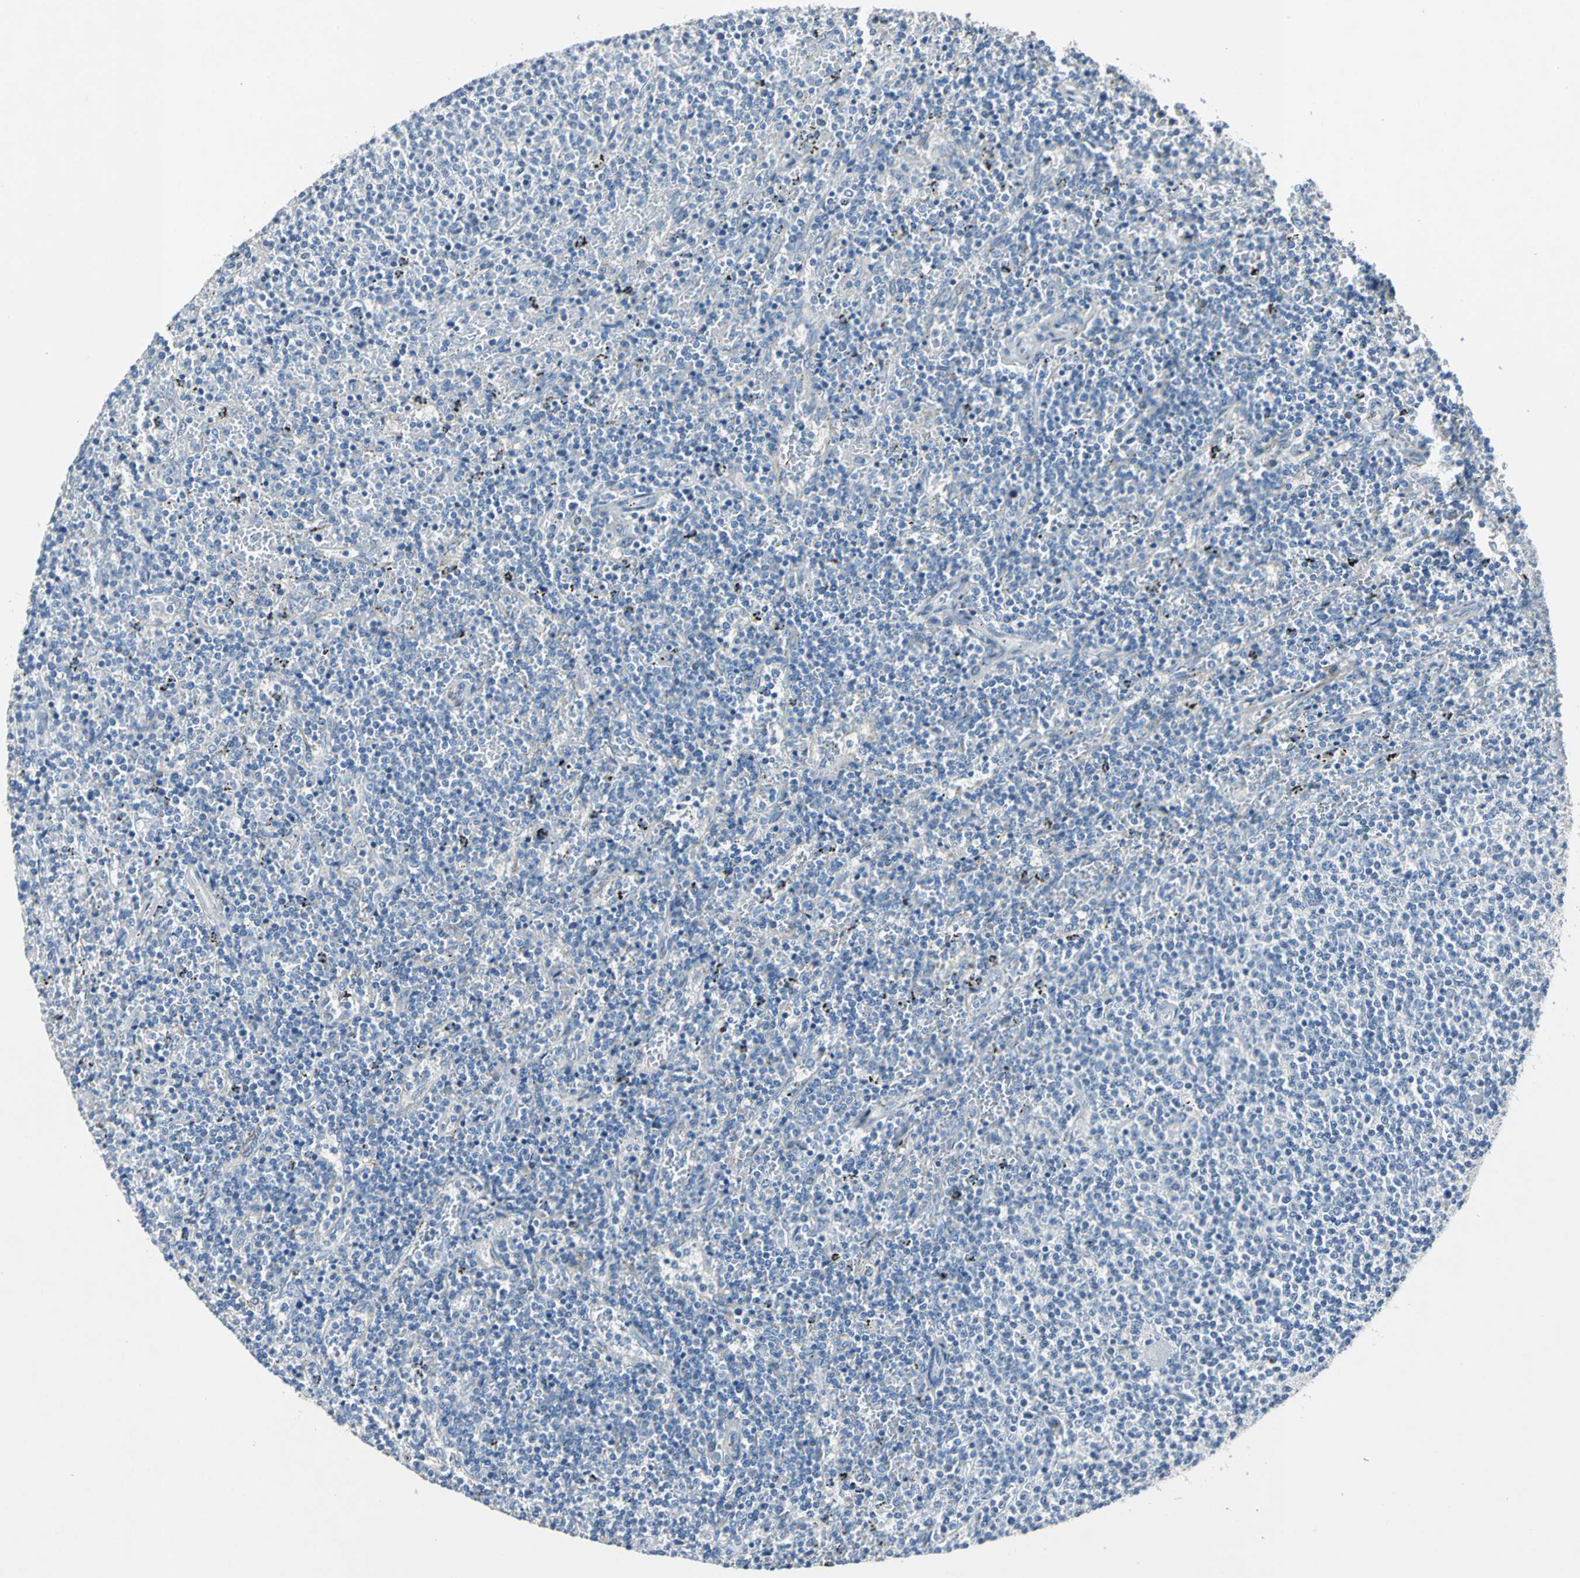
{"staining": {"intensity": "negative", "quantity": "none", "location": "none"}, "tissue": "lymphoma", "cell_type": "Tumor cells", "image_type": "cancer", "snomed": [{"axis": "morphology", "description": "Malignant lymphoma, non-Hodgkin's type, Low grade"}, {"axis": "topography", "description": "Spleen"}], "caption": "Immunohistochemistry (IHC) image of malignant lymphoma, non-Hodgkin's type (low-grade) stained for a protein (brown), which exhibits no expression in tumor cells. (Stains: DAB (3,3'-diaminobenzidine) IHC with hematoxylin counter stain, Microscopy: brightfield microscopy at high magnification).", "gene": "EFNB3", "patient": {"sex": "female", "age": 50}}